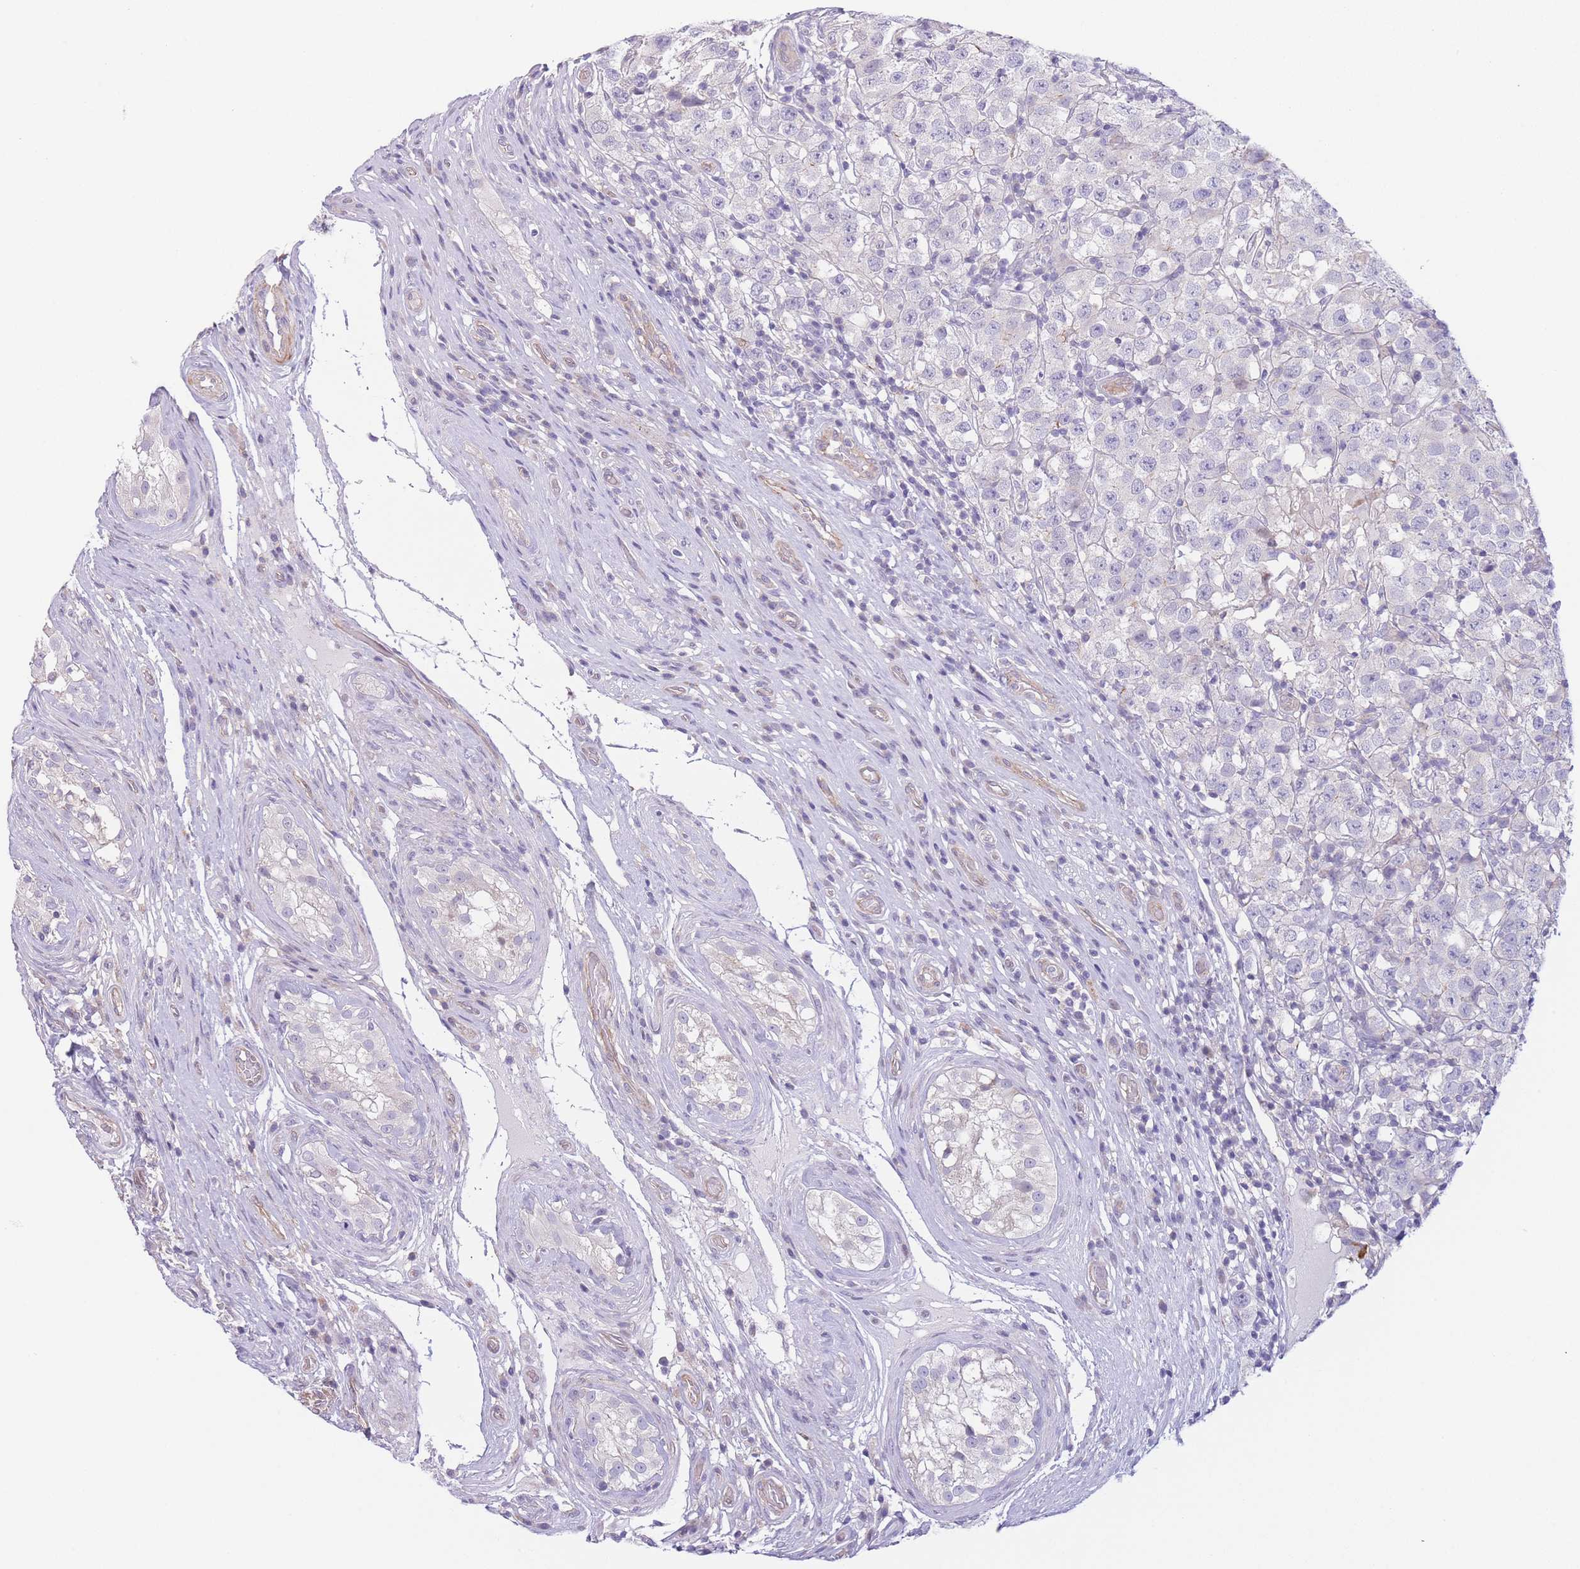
{"staining": {"intensity": "negative", "quantity": "none", "location": "none"}, "tissue": "testis cancer", "cell_type": "Tumor cells", "image_type": "cancer", "snomed": [{"axis": "morphology", "description": "Seminoma, NOS"}, {"axis": "morphology", "description": "Carcinoma, Embryonal, NOS"}, {"axis": "topography", "description": "Testis"}], "caption": "Immunohistochemical staining of testis embryonal carcinoma reveals no significant staining in tumor cells.", "gene": "C9orf152", "patient": {"sex": "male", "age": 41}}